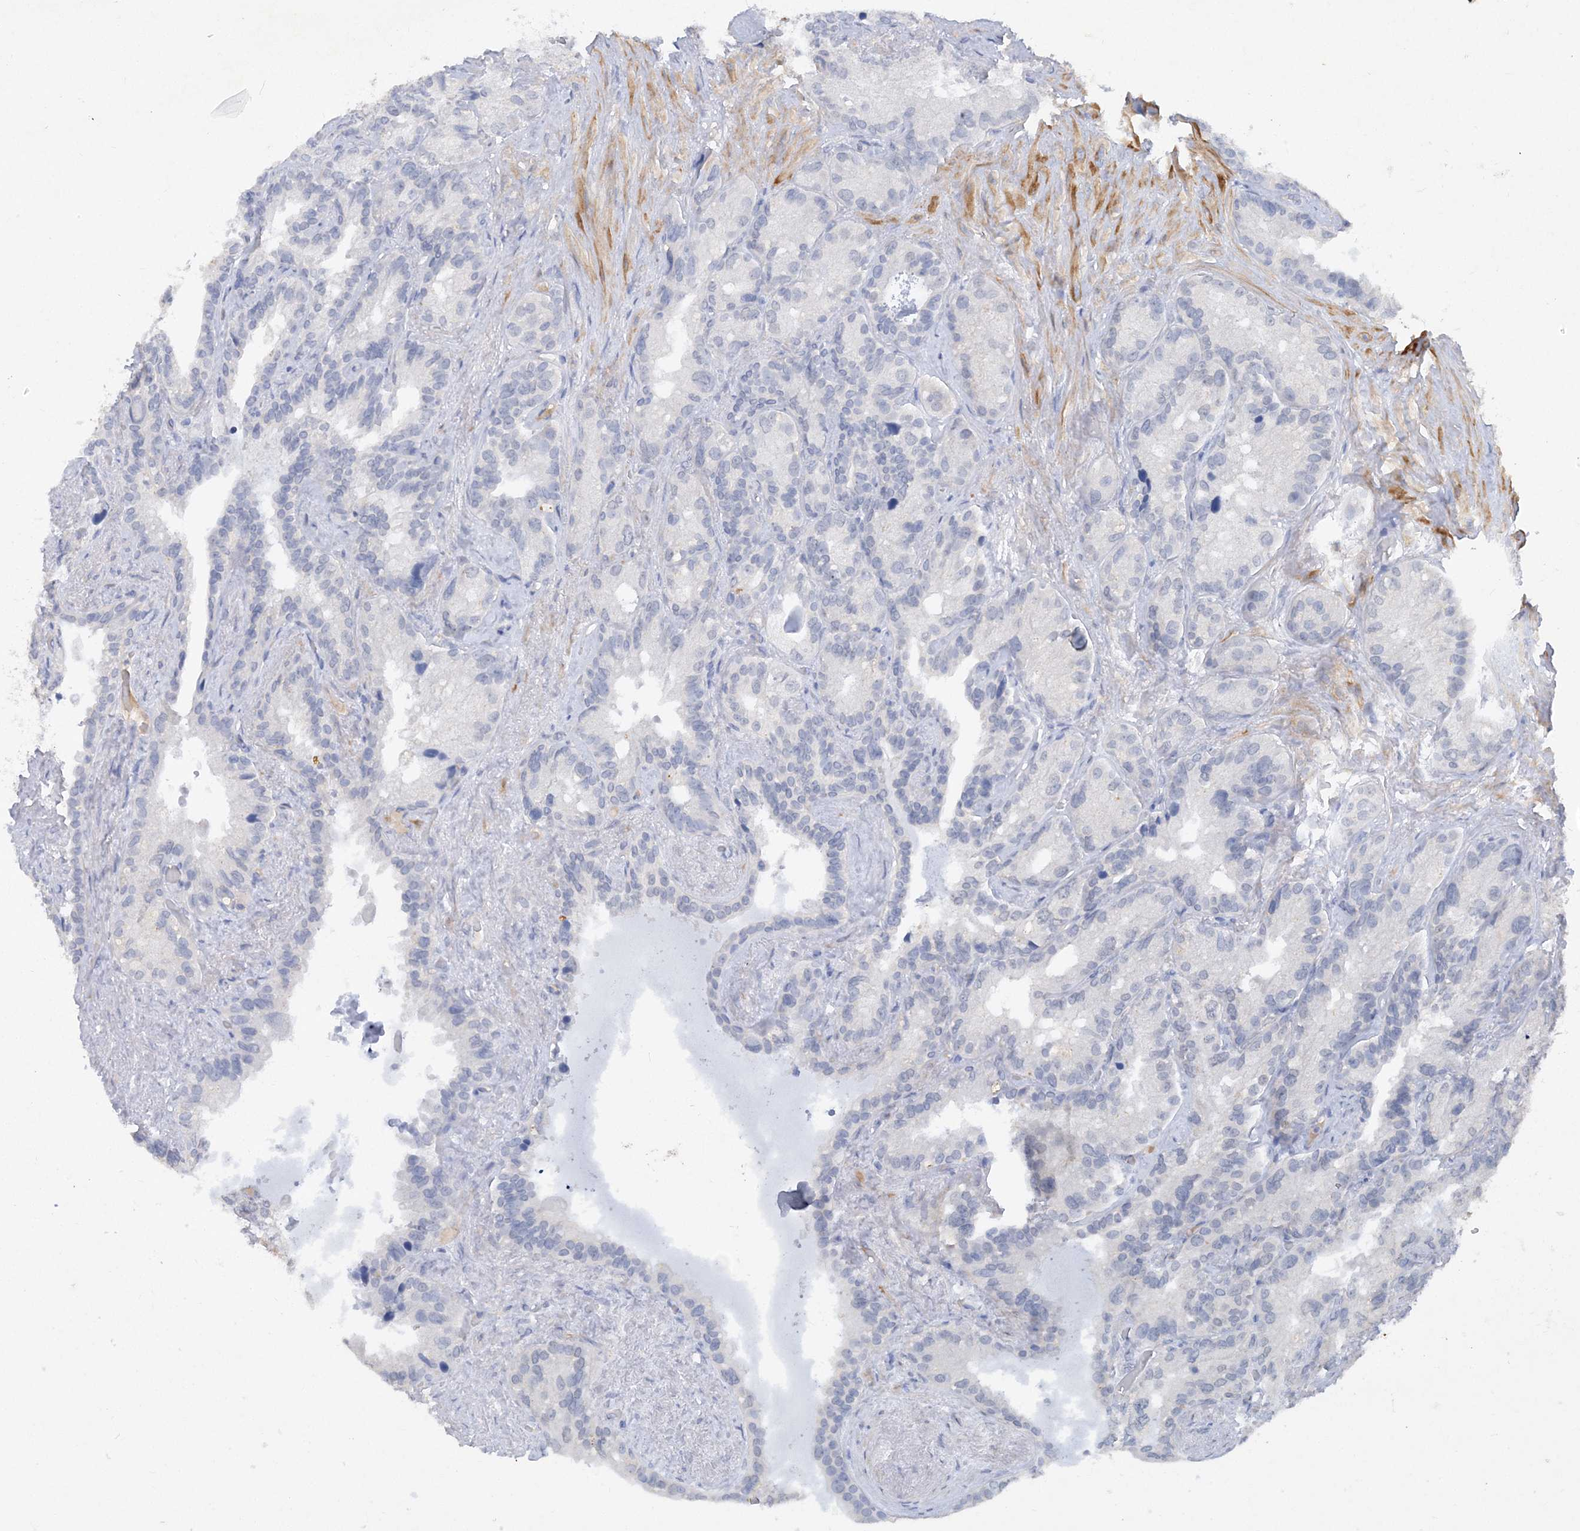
{"staining": {"intensity": "negative", "quantity": "none", "location": "none"}, "tissue": "seminal vesicle", "cell_type": "Glandular cells", "image_type": "normal", "snomed": [{"axis": "morphology", "description": "Normal tissue, NOS"}, {"axis": "topography", "description": "Prostate"}, {"axis": "topography", "description": "Seminal veicle"}], "caption": "IHC of normal seminal vesicle reveals no expression in glandular cells. (Brightfield microscopy of DAB (3,3'-diaminobenzidine) IHC at high magnification).", "gene": "C11orf58", "patient": {"sex": "male", "age": 68}}